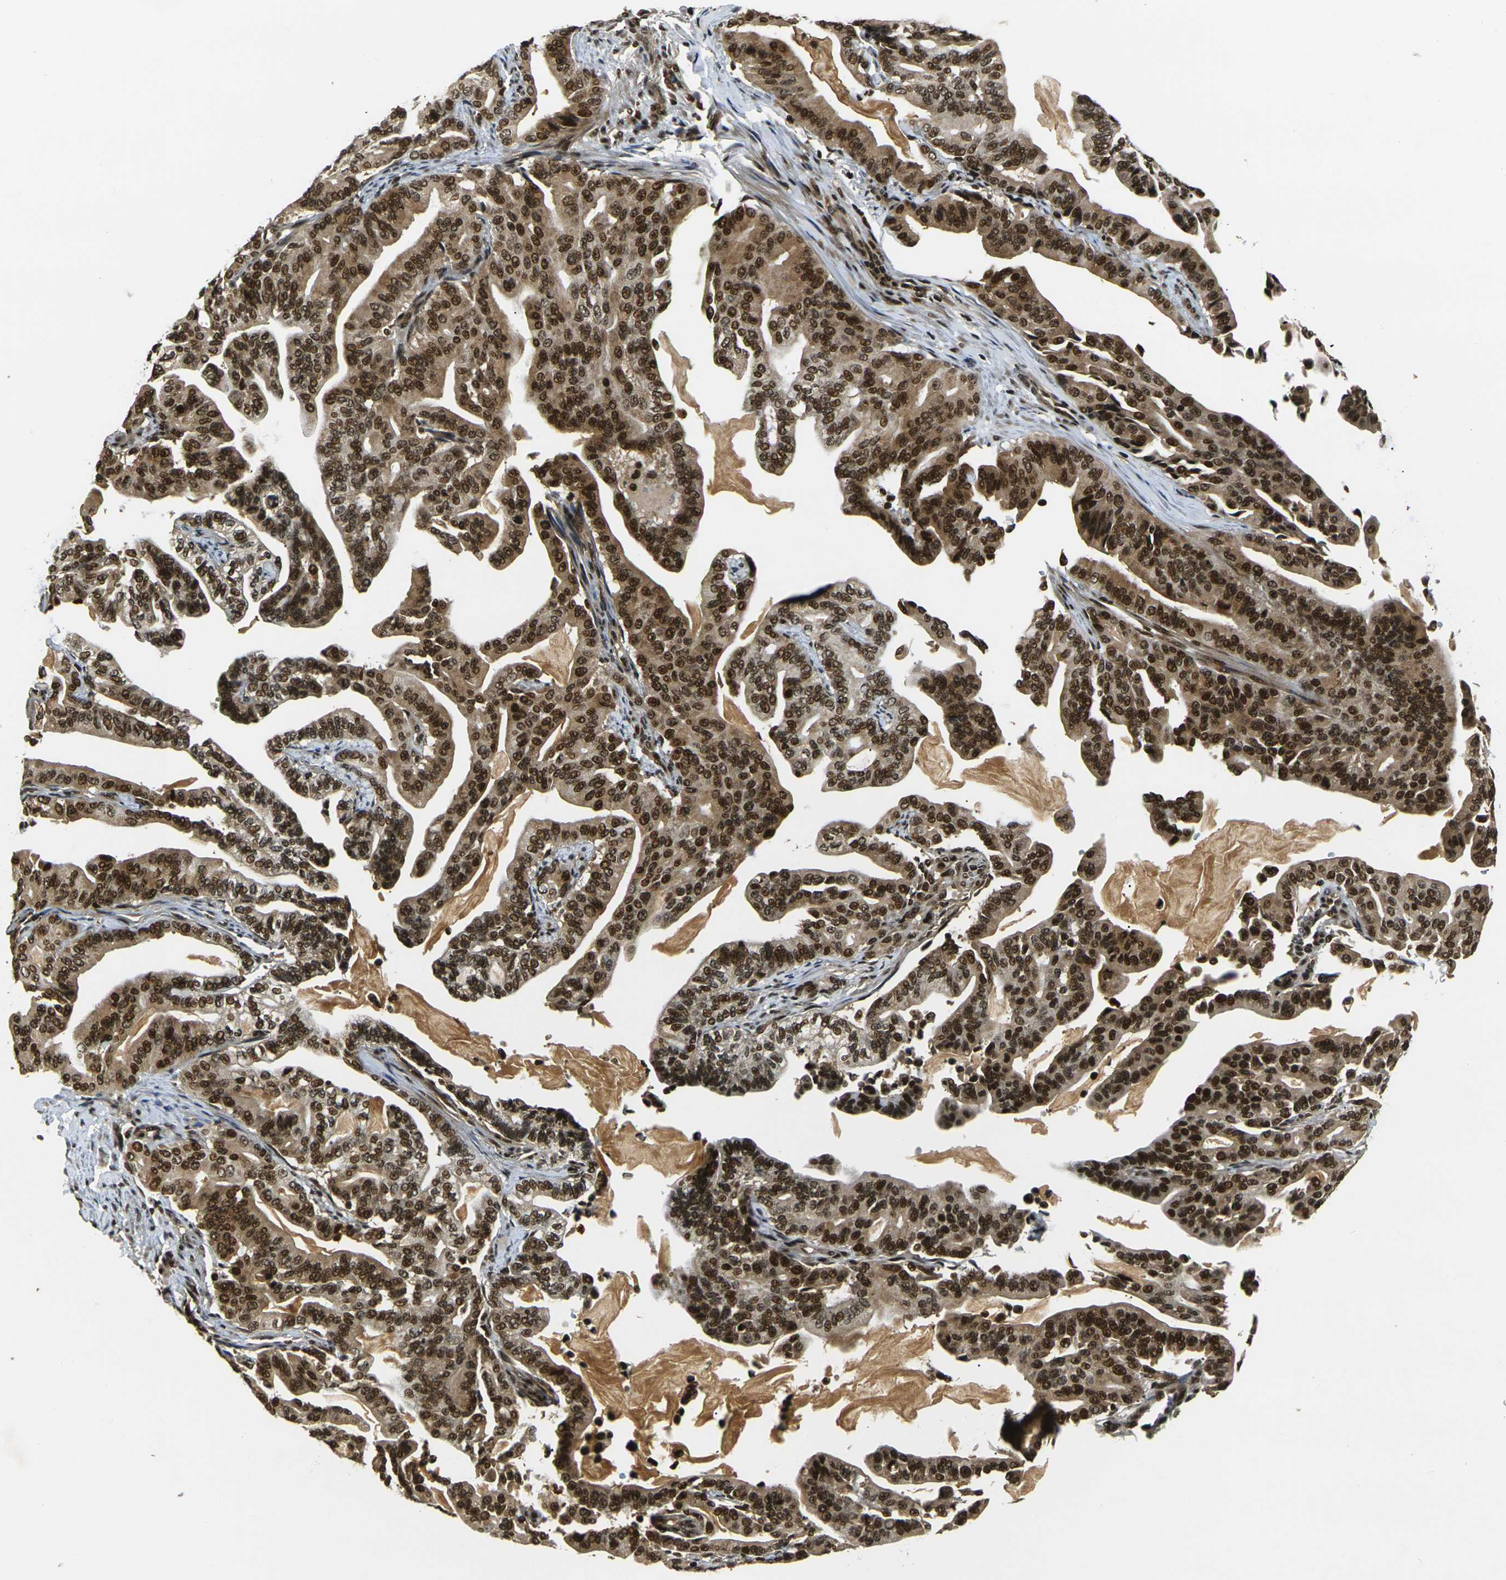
{"staining": {"intensity": "strong", "quantity": ">75%", "location": "cytoplasmic/membranous,nuclear"}, "tissue": "pancreatic cancer", "cell_type": "Tumor cells", "image_type": "cancer", "snomed": [{"axis": "morphology", "description": "Adenocarcinoma, NOS"}, {"axis": "topography", "description": "Pancreas"}], "caption": "Adenocarcinoma (pancreatic) stained with a brown dye reveals strong cytoplasmic/membranous and nuclear positive staining in about >75% of tumor cells.", "gene": "ACTL6A", "patient": {"sex": "male", "age": 63}}